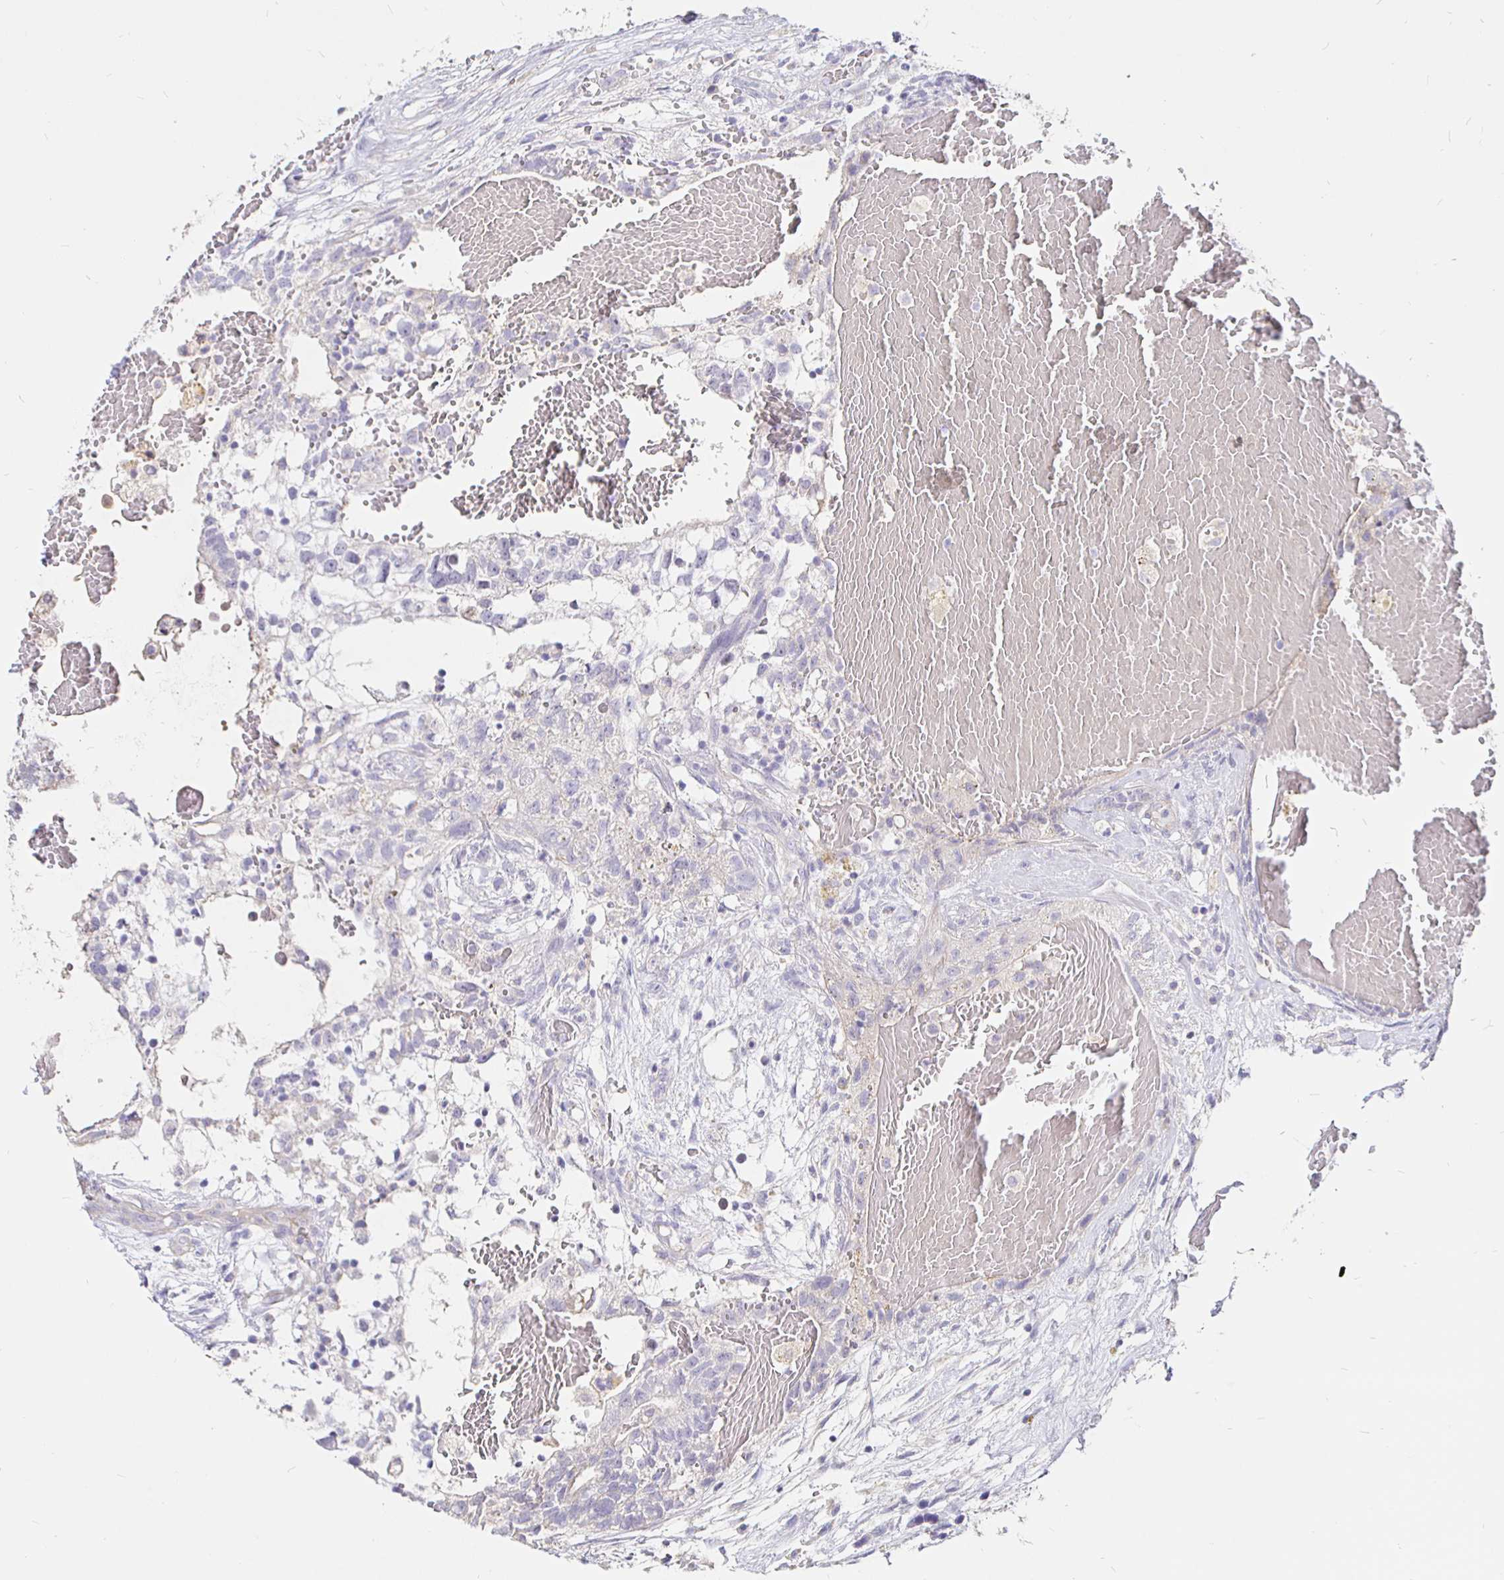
{"staining": {"intensity": "negative", "quantity": "none", "location": "none"}, "tissue": "testis cancer", "cell_type": "Tumor cells", "image_type": "cancer", "snomed": [{"axis": "morphology", "description": "Normal tissue, NOS"}, {"axis": "morphology", "description": "Carcinoma, Embryonal, NOS"}, {"axis": "topography", "description": "Testis"}], "caption": "High power microscopy histopathology image of an immunohistochemistry micrograph of embryonal carcinoma (testis), revealing no significant staining in tumor cells.", "gene": "NECAB1", "patient": {"sex": "male", "age": 32}}